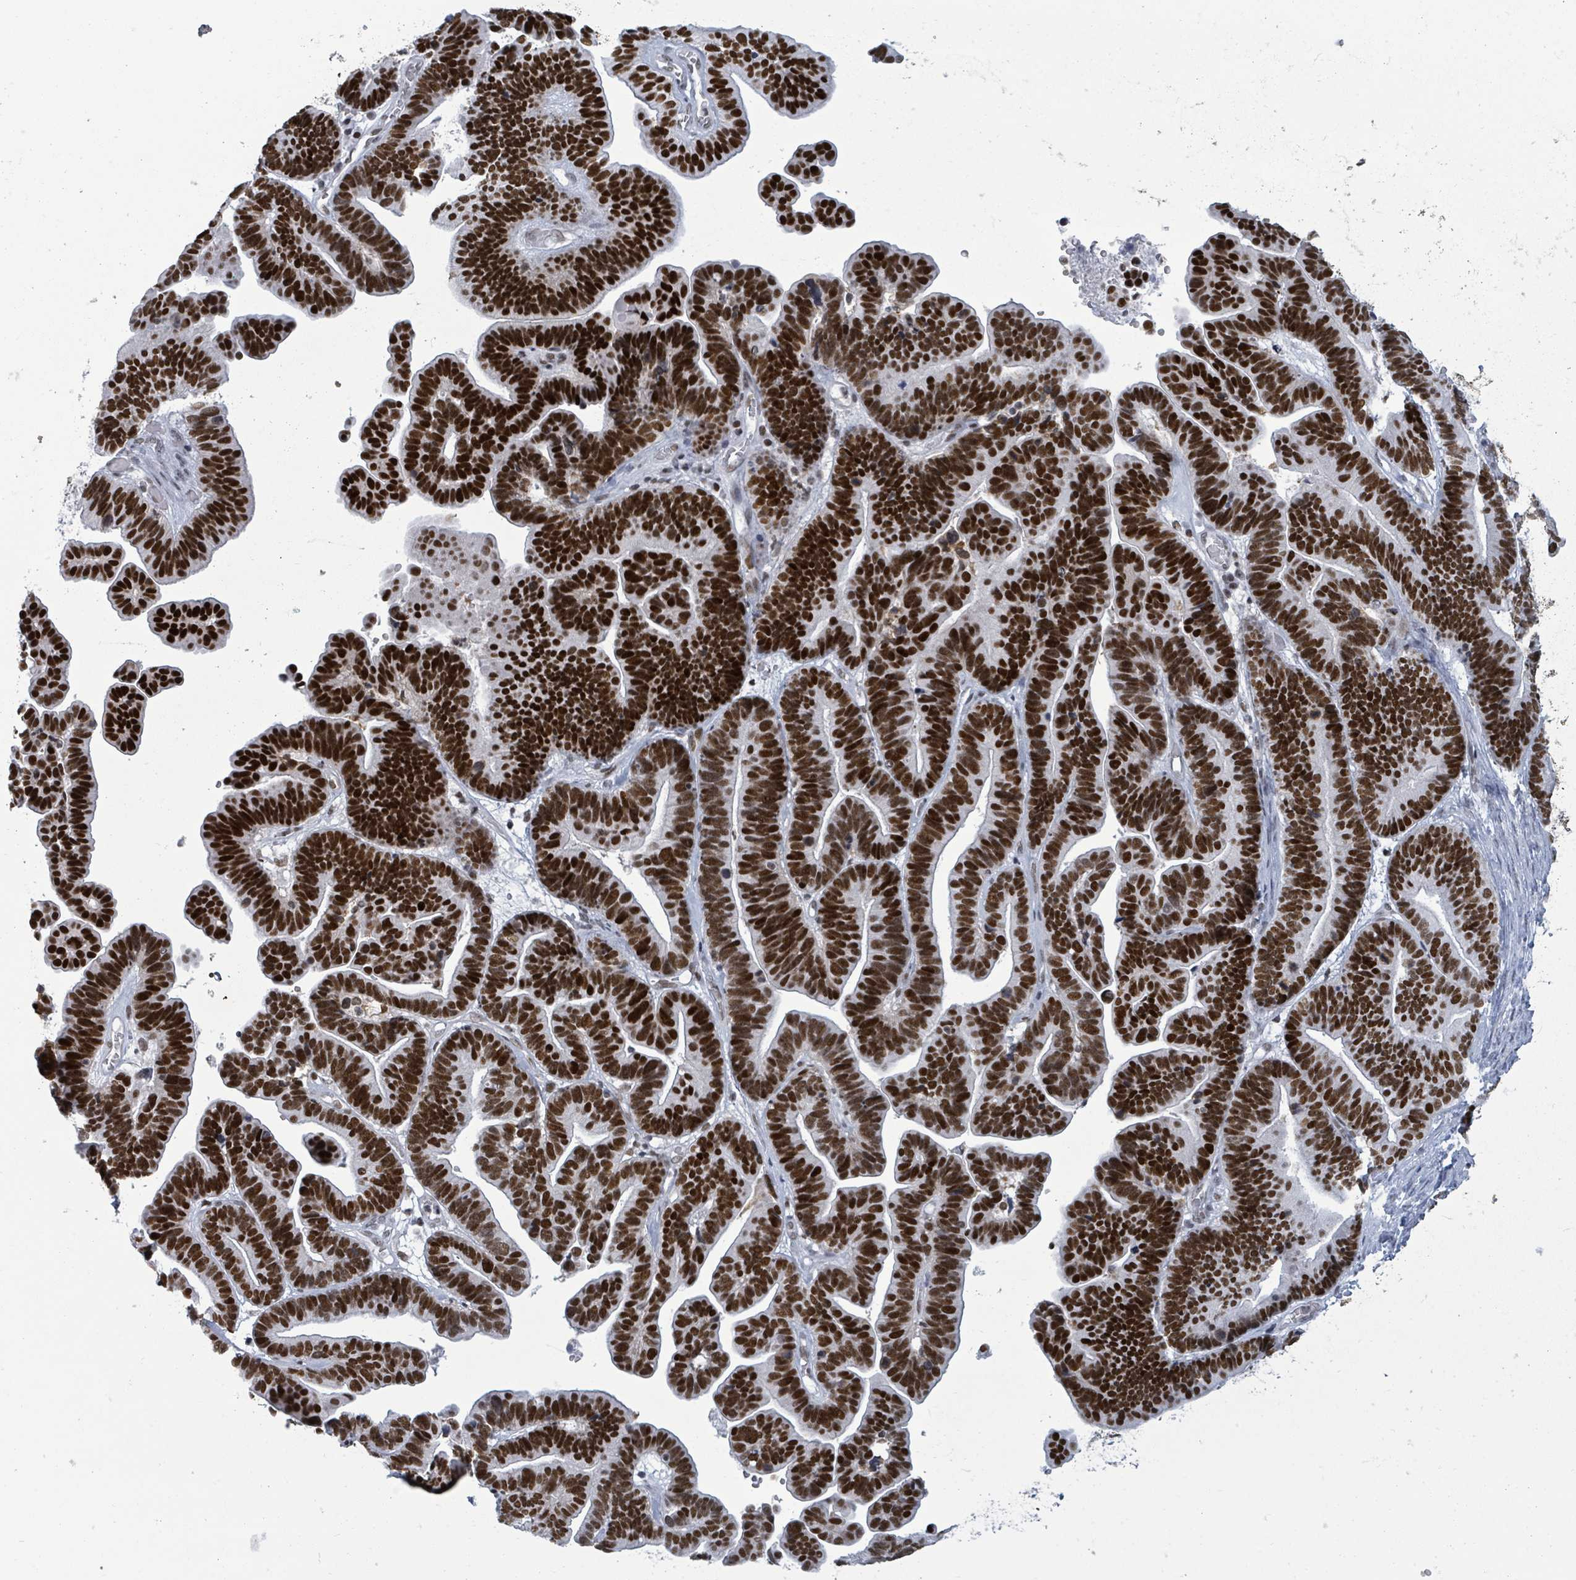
{"staining": {"intensity": "strong", "quantity": ">75%", "location": "nuclear"}, "tissue": "ovarian cancer", "cell_type": "Tumor cells", "image_type": "cancer", "snomed": [{"axis": "morphology", "description": "Cystadenocarcinoma, serous, NOS"}, {"axis": "topography", "description": "Ovary"}], "caption": "Protein staining of ovarian cancer (serous cystadenocarcinoma) tissue exhibits strong nuclear staining in approximately >75% of tumor cells.", "gene": "ERCC5", "patient": {"sex": "female", "age": 56}}